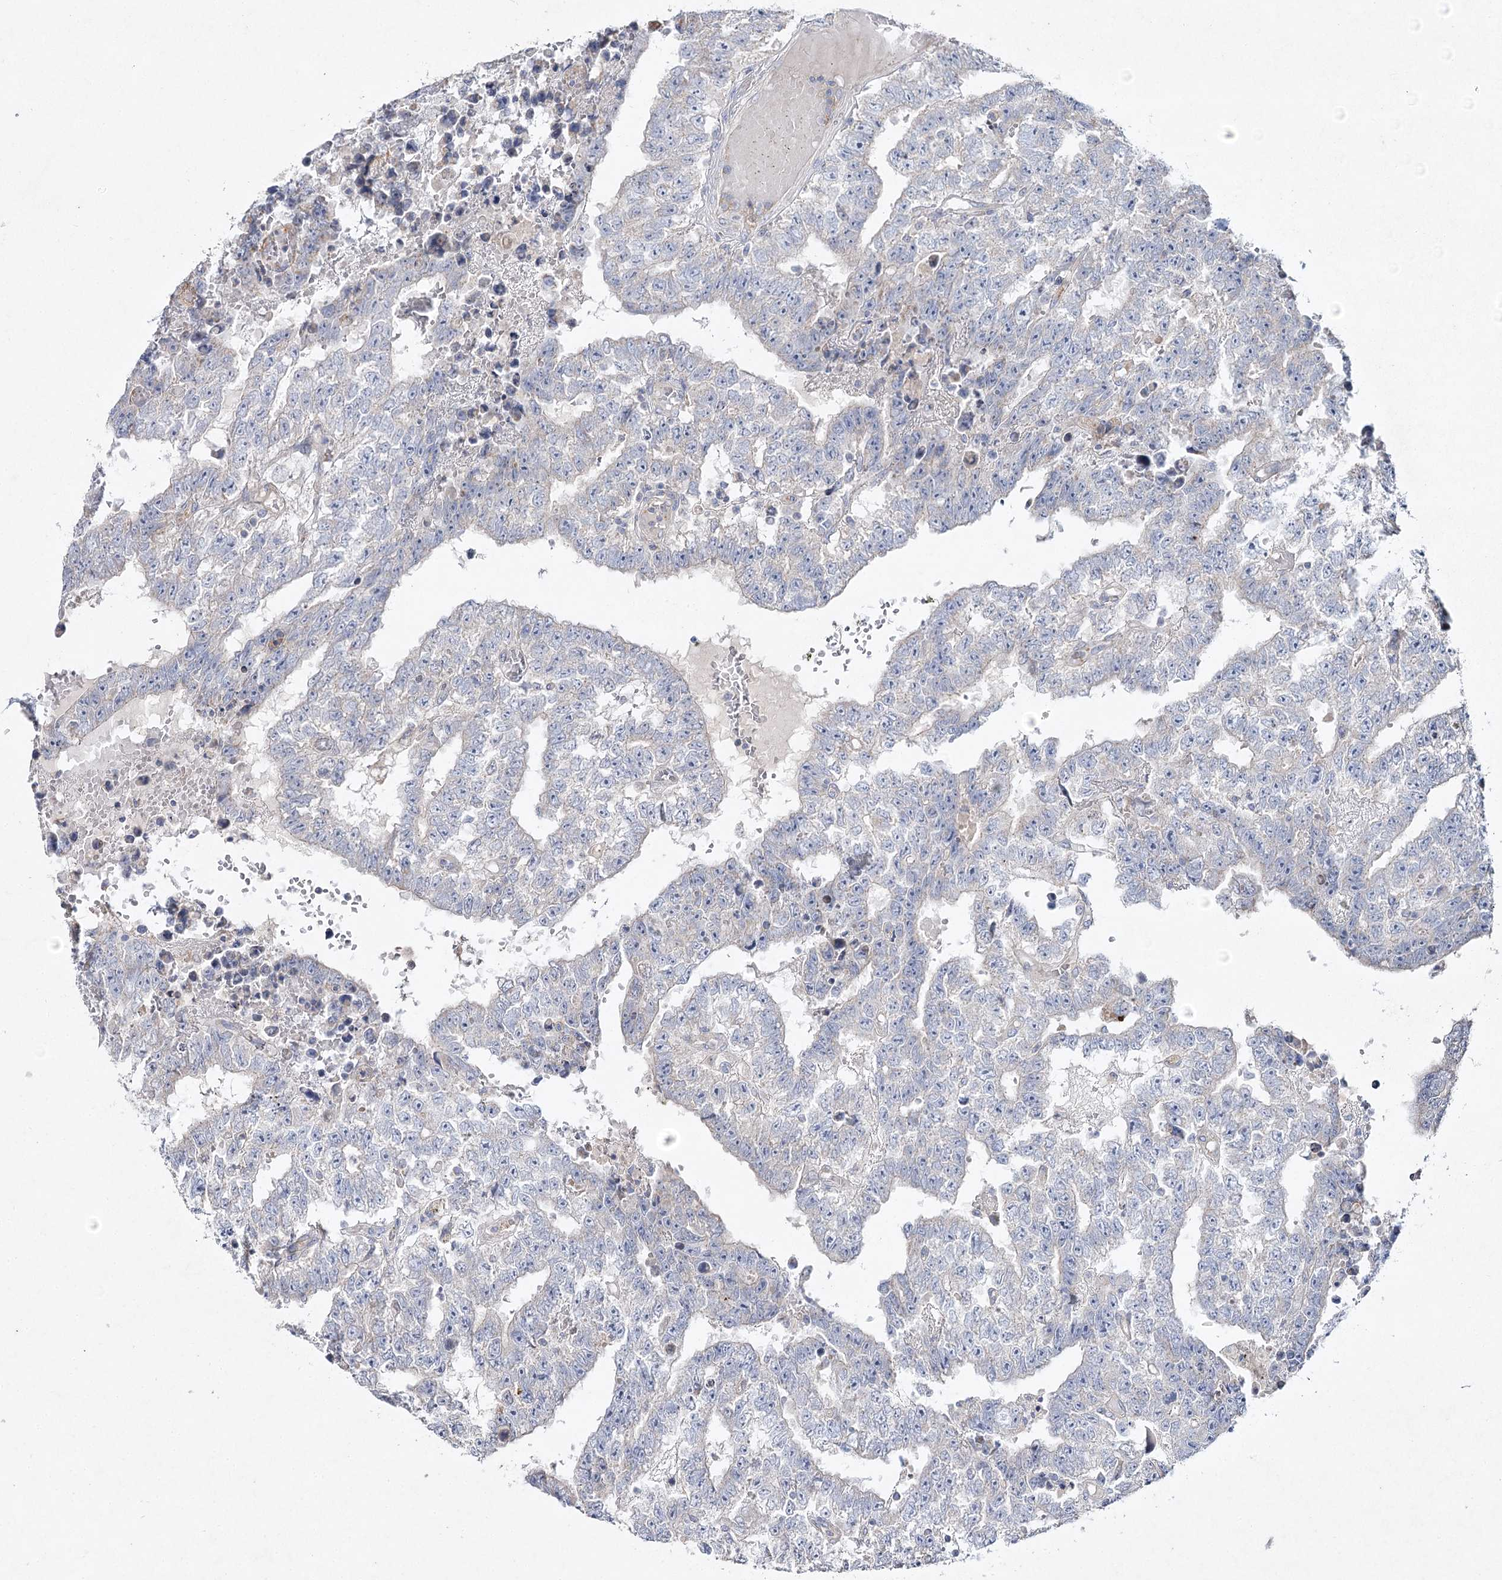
{"staining": {"intensity": "negative", "quantity": "none", "location": "none"}, "tissue": "testis cancer", "cell_type": "Tumor cells", "image_type": "cancer", "snomed": [{"axis": "morphology", "description": "Carcinoma, Embryonal, NOS"}, {"axis": "topography", "description": "Testis"}], "caption": "Protein analysis of testis cancer exhibits no significant staining in tumor cells. (DAB (3,3'-diaminobenzidine) immunohistochemistry (IHC) with hematoxylin counter stain).", "gene": "TMEM187", "patient": {"sex": "male", "age": 25}}